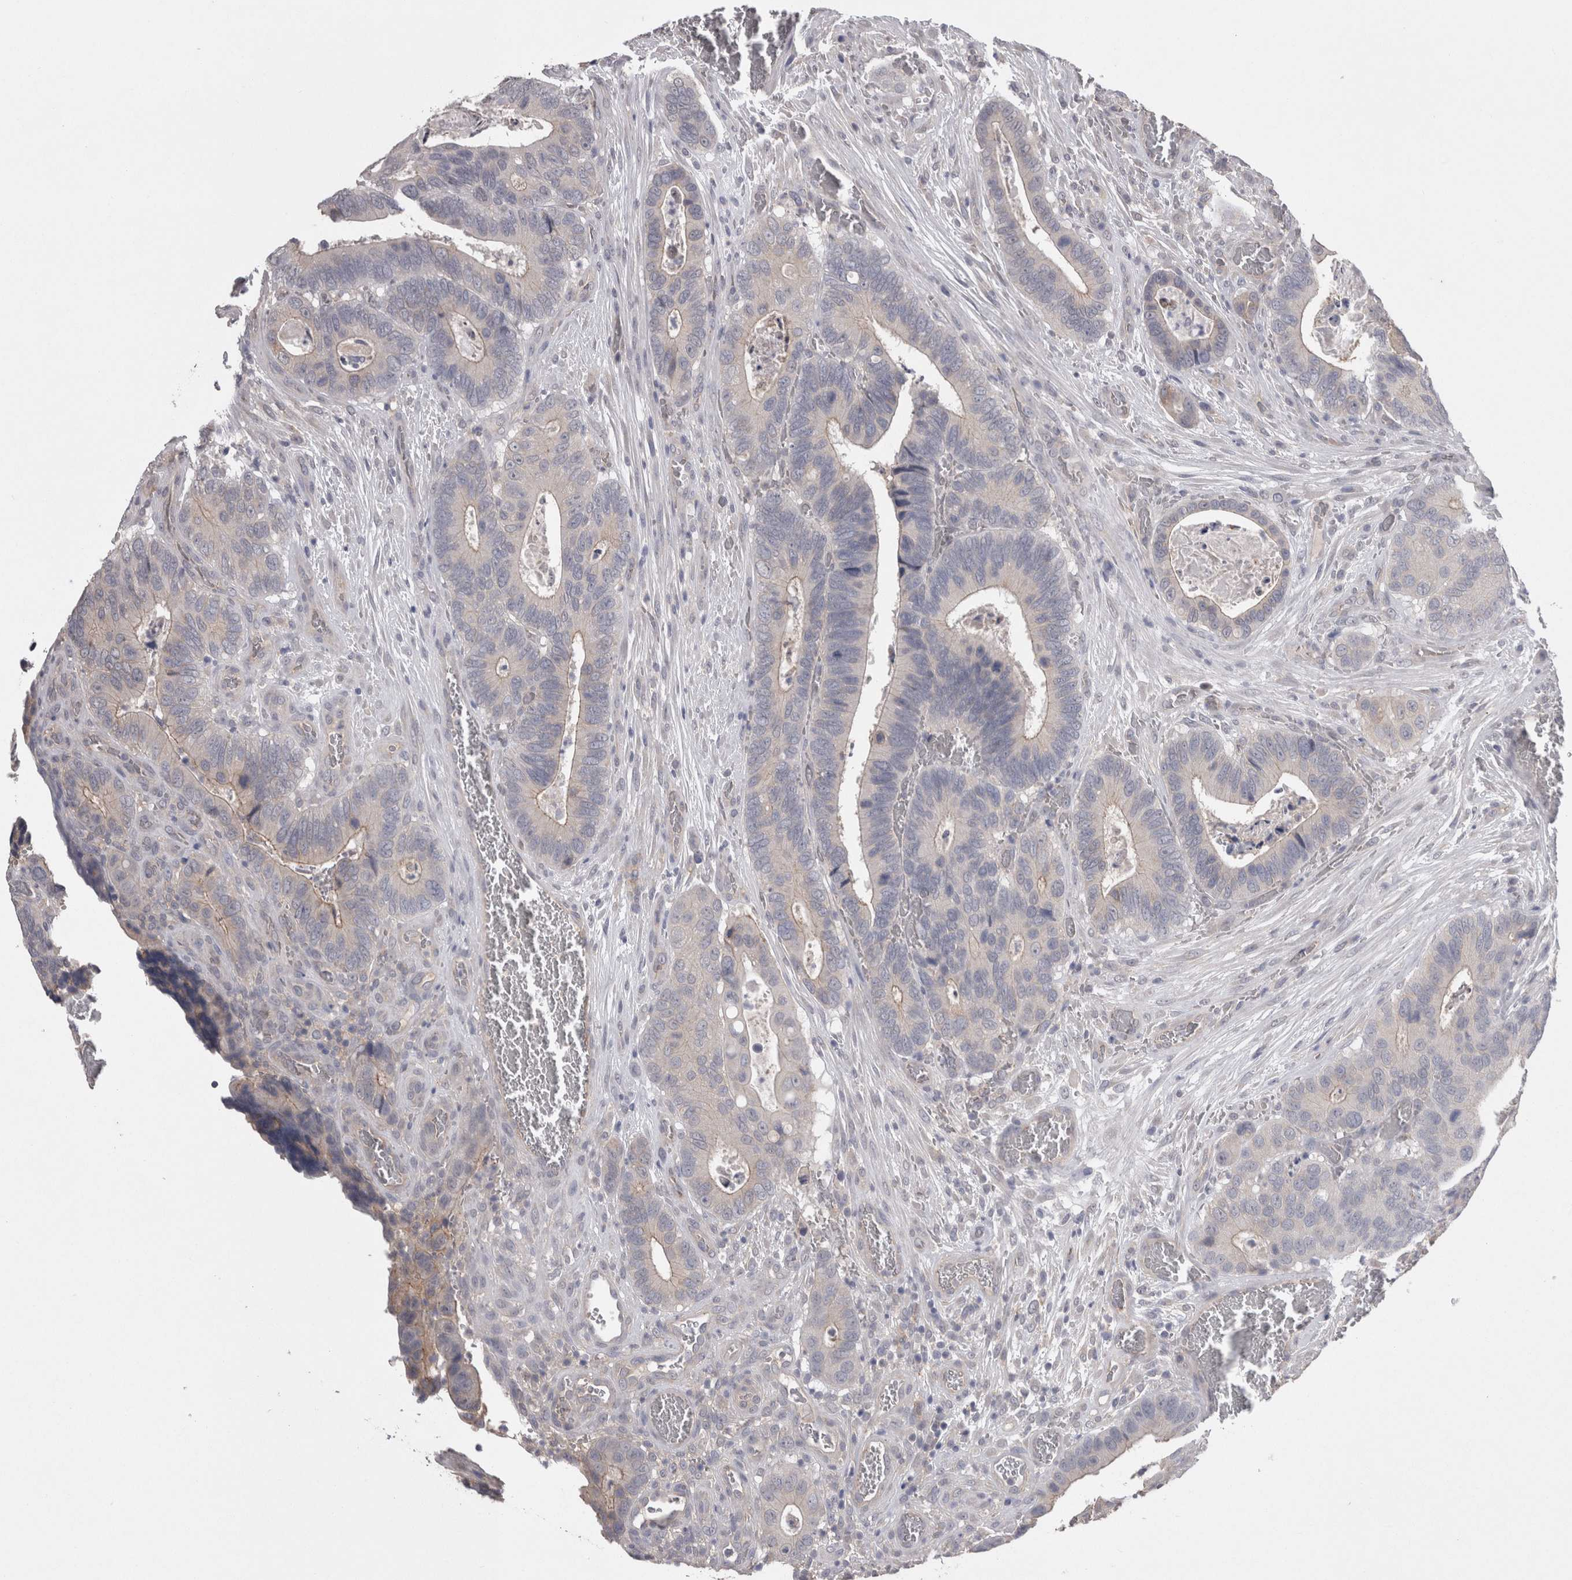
{"staining": {"intensity": "weak", "quantity": "<25%", "location": "cytoplasmic/membranous"}, "tissue": "colorectal cancer", "cell_type": "Tumor cells", "image_type": "cancer", "snomed": [{"axis": "morphology", "description": "Adenocarcinoma, NOS"}, {"axis": "topography", "description": "Colon"}], "caption": "A micrograph of colorectal cancer stained for a protein displays no brown staining in tumor cells.", "gene": "NECTIN2", "patient": {"sex": "male", "age": 72}}